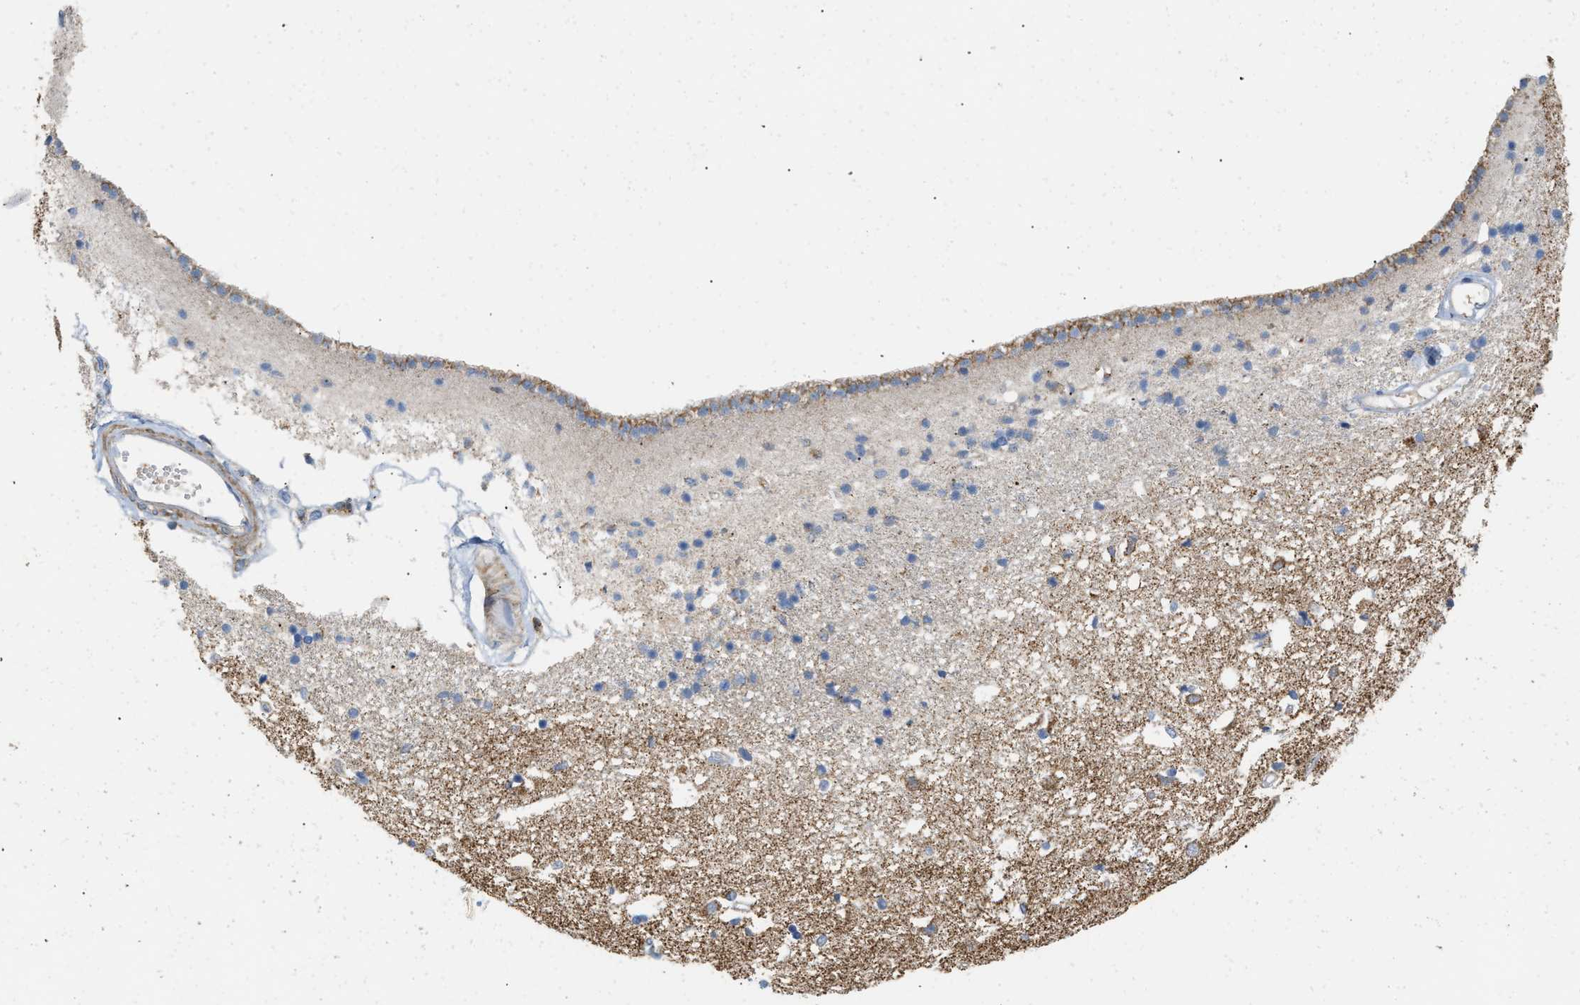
{"staining": {"intensity": "moderate", "quantity": "<25%", "location": "cytoplasmic/membranous"}, "tissue": "caudate", "cell_type": "Glial cells", "image_type": "normal", "snomed": [{"axis": "morphology", "description": "Normal tissue, NOS"}, {"axis": "topography", "description": "Lateral ventricle wall"}], "caption": "Immunohistochemical staining of normal human caudate reveals moderate cytoplasmic/membranous protein positivity in about <25% of glial cells. The protein of interest is shown in brown color, while the nuclei are stained blue.", "gene": "GRB10", "patient": {"sex": "male", "age": 45}}